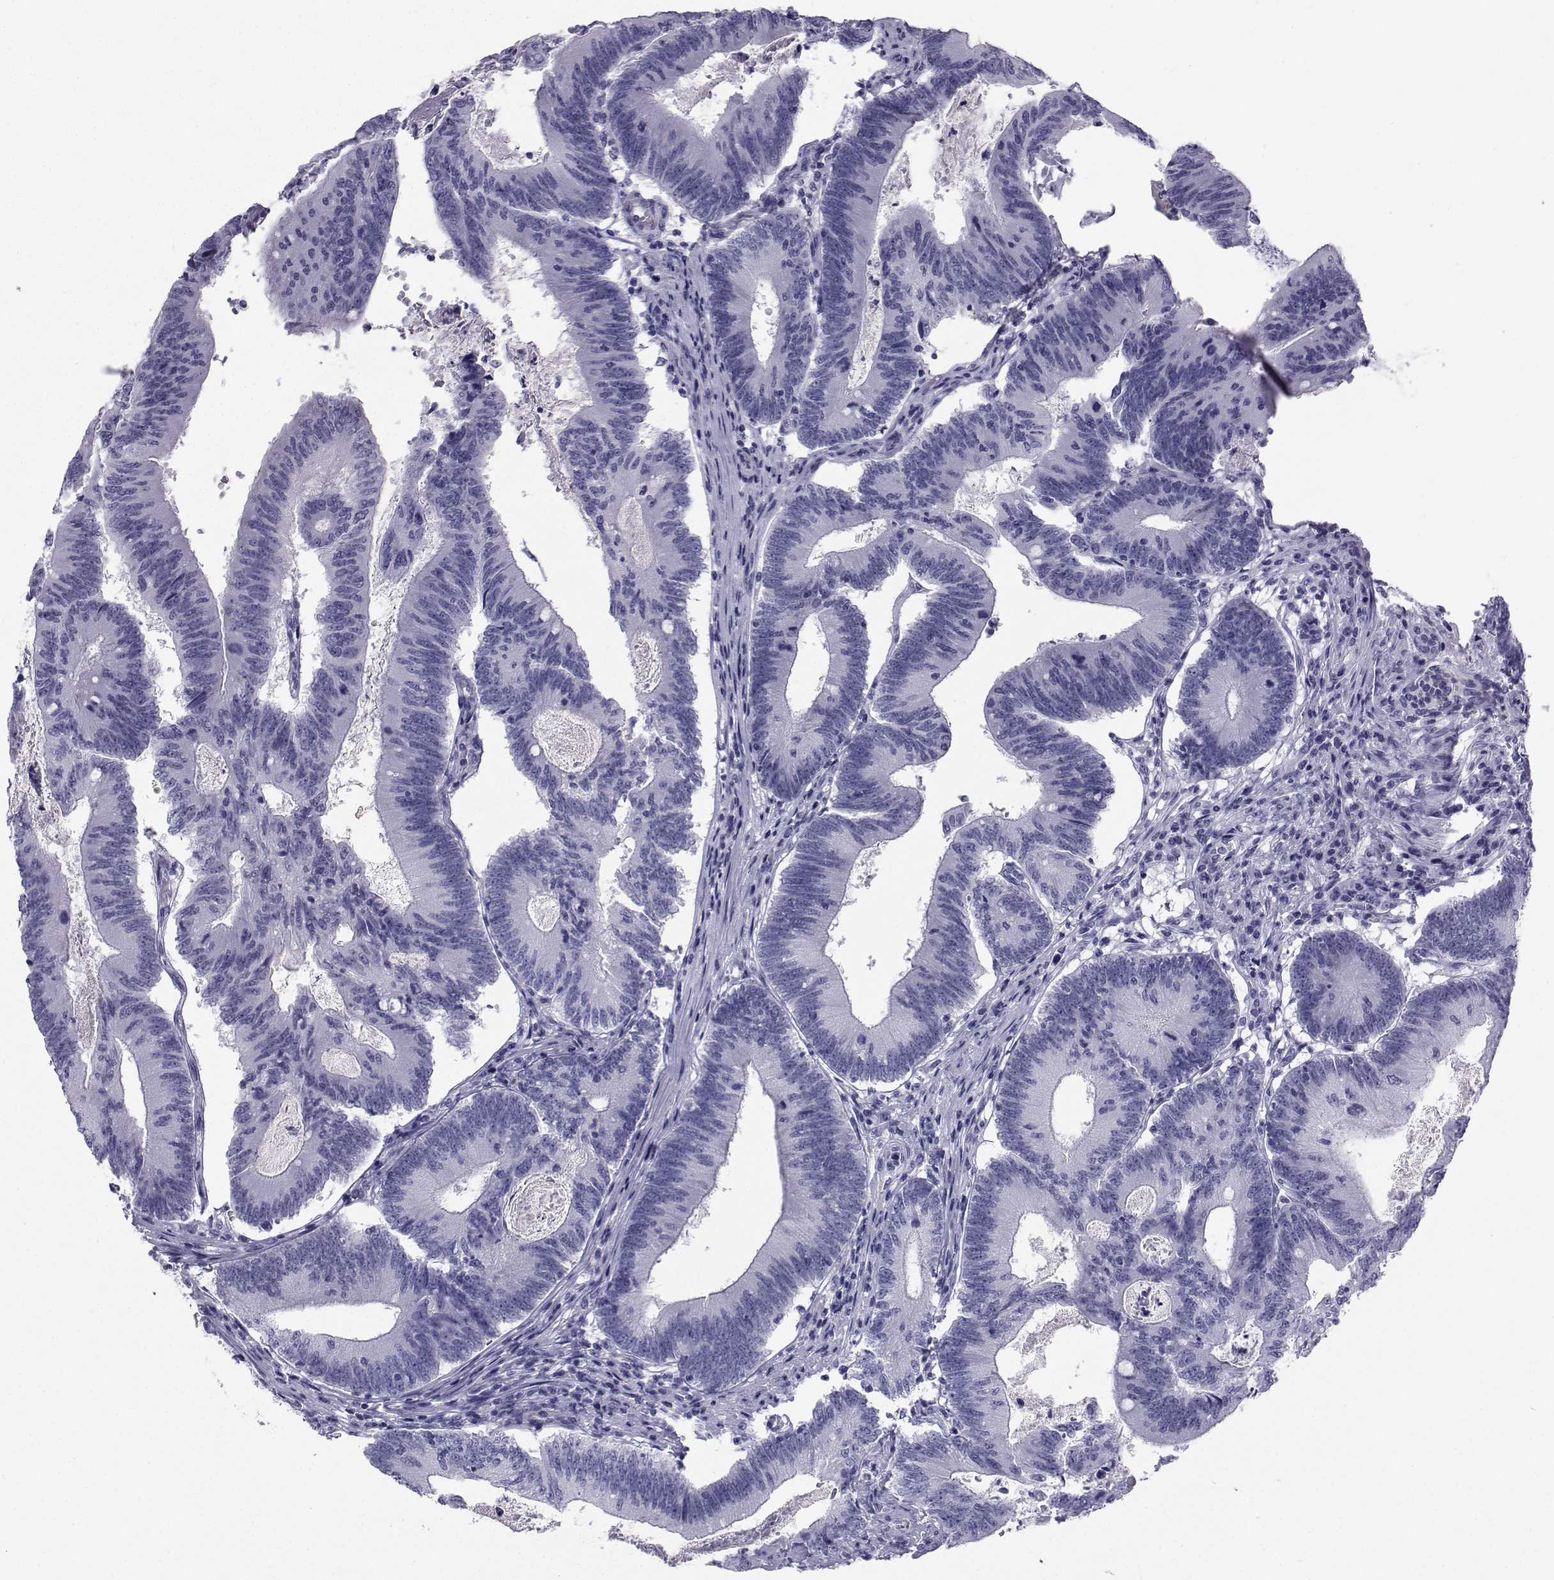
{"staining": {"intensity": "negative", "quantity": "none", "location": "none"}, "tissue": "colorectal cancer", "cell_type": "Tumor cells", "image_type": "cancer", "snomed": [{"axis": "morphology", "description": "Adenocarcinoma, NOS"}, {"axis": "topography", "description": "Colon"}], "caption": "Protein analysis of colorectal cancer (adenocarcinoma) displays no significant expression in tumor cells.", "gene": "SPANXD", "patient": {"sex": "female", "age": 70}}